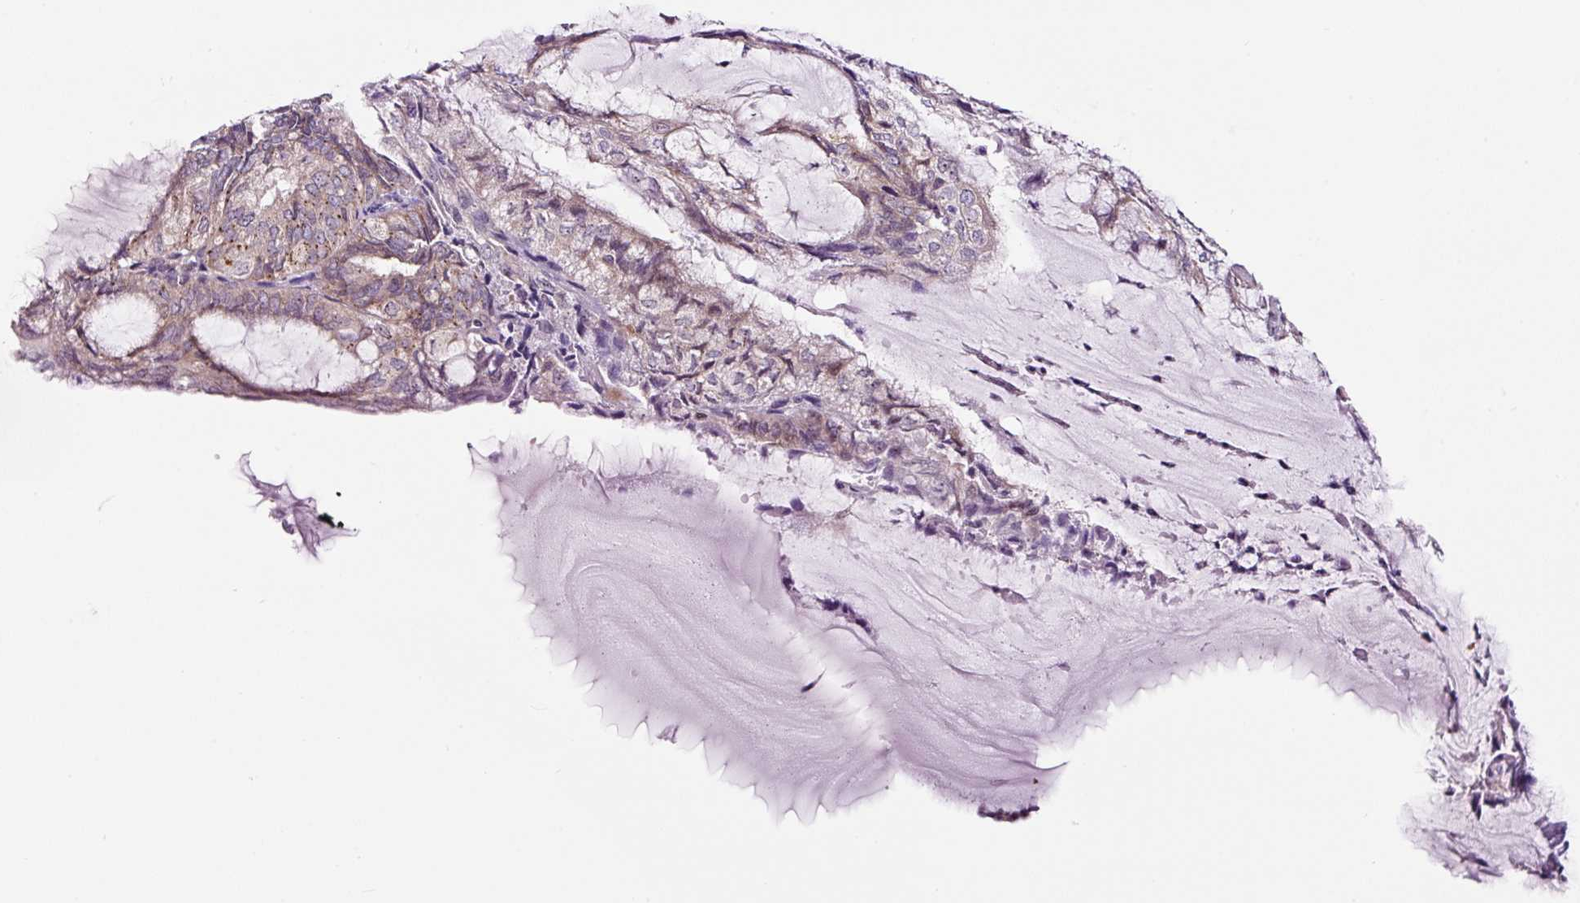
{"staining": {"intensity": "weak", "quantity": "25%-75%", "location": "cytoplasmic/membranous"}, "tissue": "endometrial cancer", "cell_type": "Tumor cells", "image_type": "cancer", "snomed": [{"axis": "morphology", "description": "Adenocarcinoma, NOS"}, {"axis": "topography", "description": "Endometrium"}], "caption": "Human endometrial adenocarcinoma stained with a protein marker reveals weak staining in tumor cells.", "gene": "NOM1", "patient": {"sex": "female", "age": 81}}